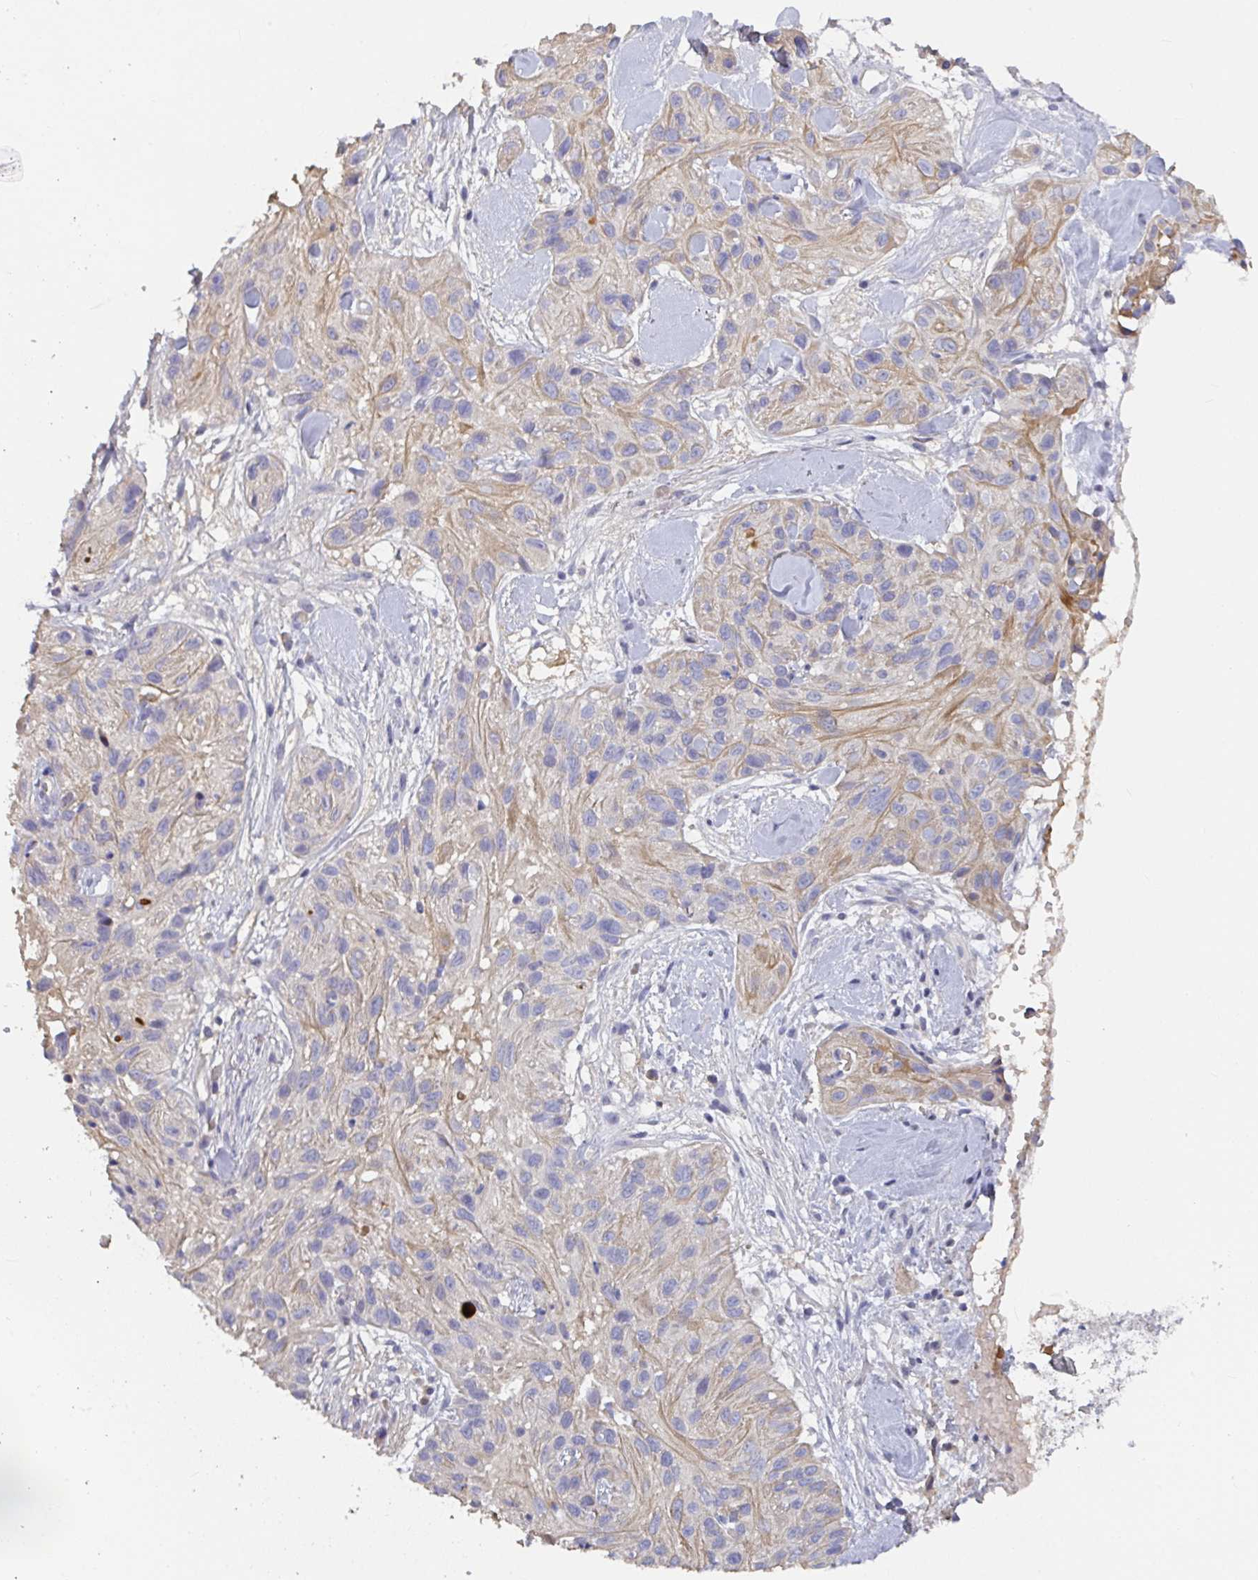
{"staining": {"intensity": "moderate", "quantity": "<25%", "location": "cytoplasmic/membranous"}, "tissue": "skin cancer", "cell_type": "Tumor cells", "image_type": "cancer", "snomed": [{"axis": "morphology", "description": "Squamous cell carcinoma, NOS"}, {"axis": "topography", "description": "Skin"}], "caption": "Tumor cells show moderate cytoplasmic/membranous staining in about <25% of cells in skin cancer (squamous cell carcinoma).", "gene": "ANO5", "patient": {"sex": "male", "age": 82}}